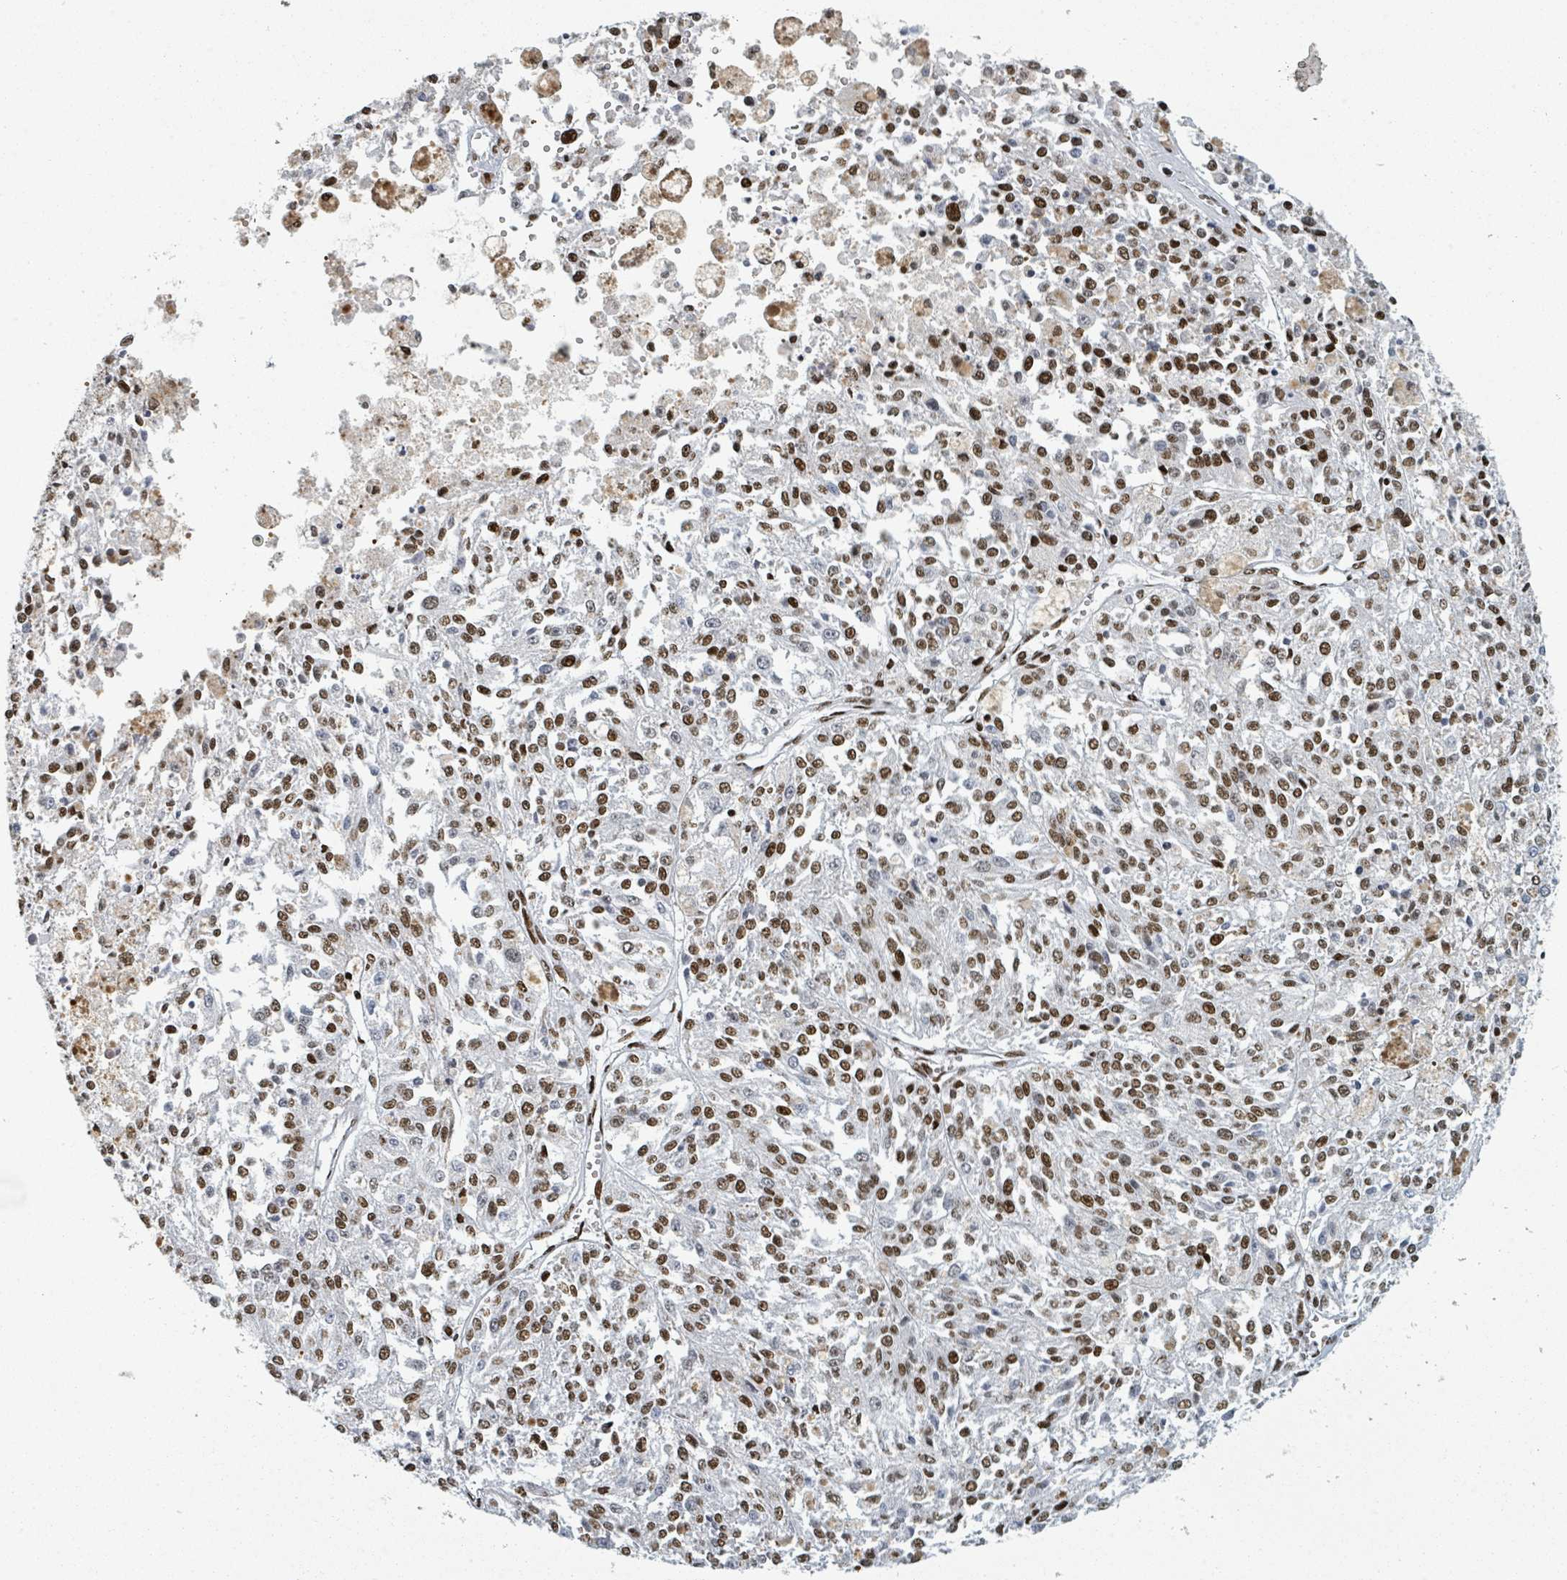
{"staining": {"intensity": "moderate", "quantity": ">75%", "location": "nuclear"}, "tissue": "melanoma", "cell_type": "Tumor cells", "image_type": "cancer", "snomed": [{"axis": "morphology", "description": "Malignant melanoma, NOS"}, {"axis": "topography", "description": "Skin"}], "caption": "Moderate nuclear staining is appreciated in about >75% of tumor cells in melanoma.", "gene": "DHX16", "patient": {"sex": "female", "age": 64}}